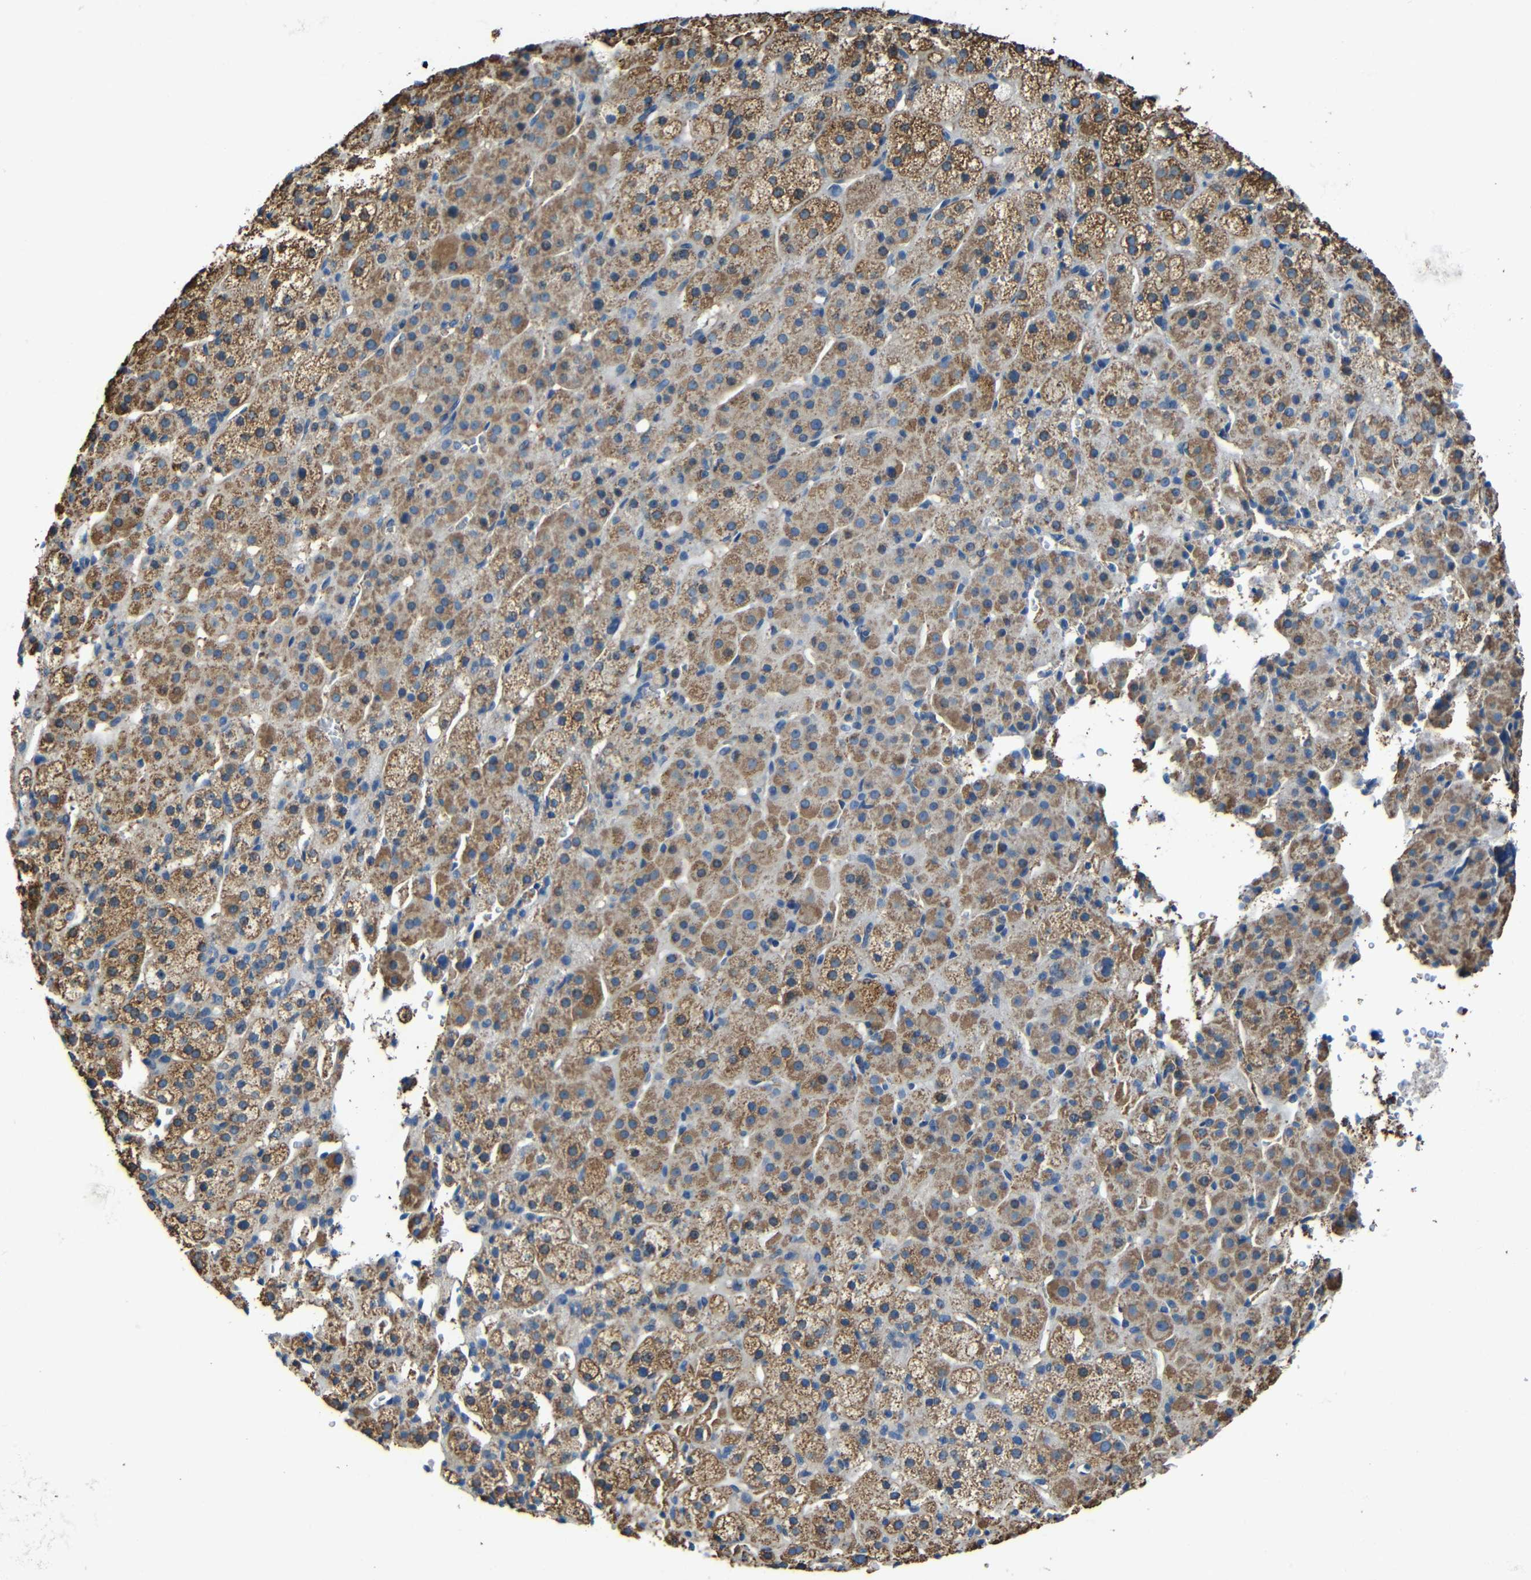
{"staining": {"intensity": "moderate", "quantity": ">75%", "location": "cytoplasmic/membranous"}, "tissue": "adrenal gland", "cell_type": "Glandular cells", "image_type": "normal", "snomed": [{"axis": "morphology", "description": "Normal tissue, NOS"}, {"axis": "topography", "description": "Adrenal gland"}], "caption": "This histopathology image displays immunohistochemistry staining of benign human adrenal gland, with medium moderate cytoplasmic/membranous staining in about >75% of glandular cells.", "gene": "INTS6L", "patient": {"sex": "female", "age": 57}}